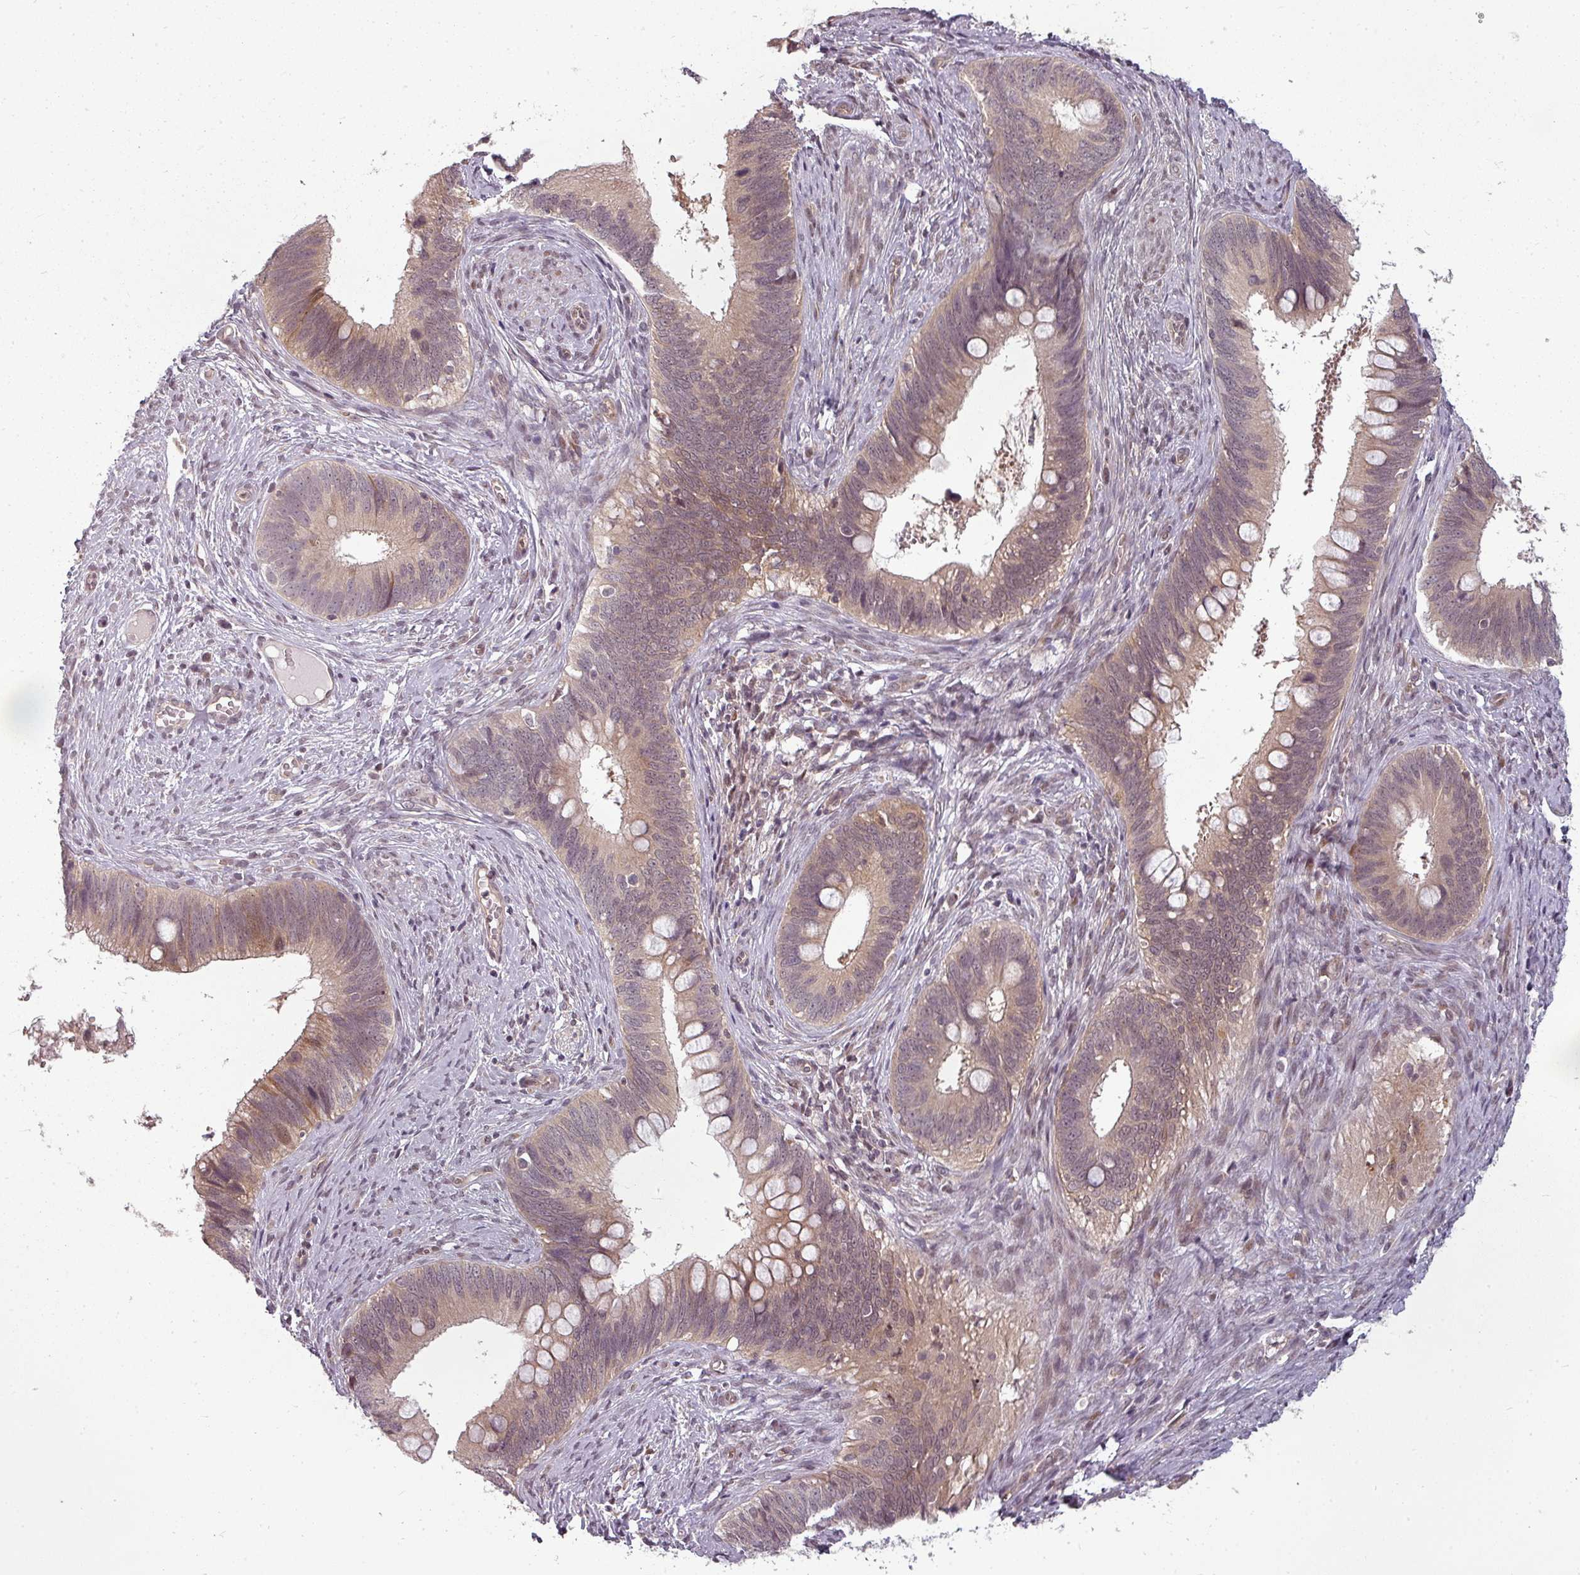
{"staining": {"intensity": "weak", "quantity": ">75%", "location": "cytoplasmic/membranous"}, "tissue": "cervical cancer", "cell_type": "Tumor cells", "image_type": "cancer", "snomed": [{"axis": "morphology", "description": "Adenocarcinoma, NOS"}, {"axis": "topography", "description": "Cervix"}], "caption": "Brown immunohistochemical staining in adenocarcinoma (cervical) reveals weak cytoplasmic/membranous positivity in approximately >75% of tumor cells. Immunohistochemistry (ihc) stains the protein in brown and the nuclei are stained blue.", "gene": "CLIC1", "patient": {"sex": "female", "age": 42}}